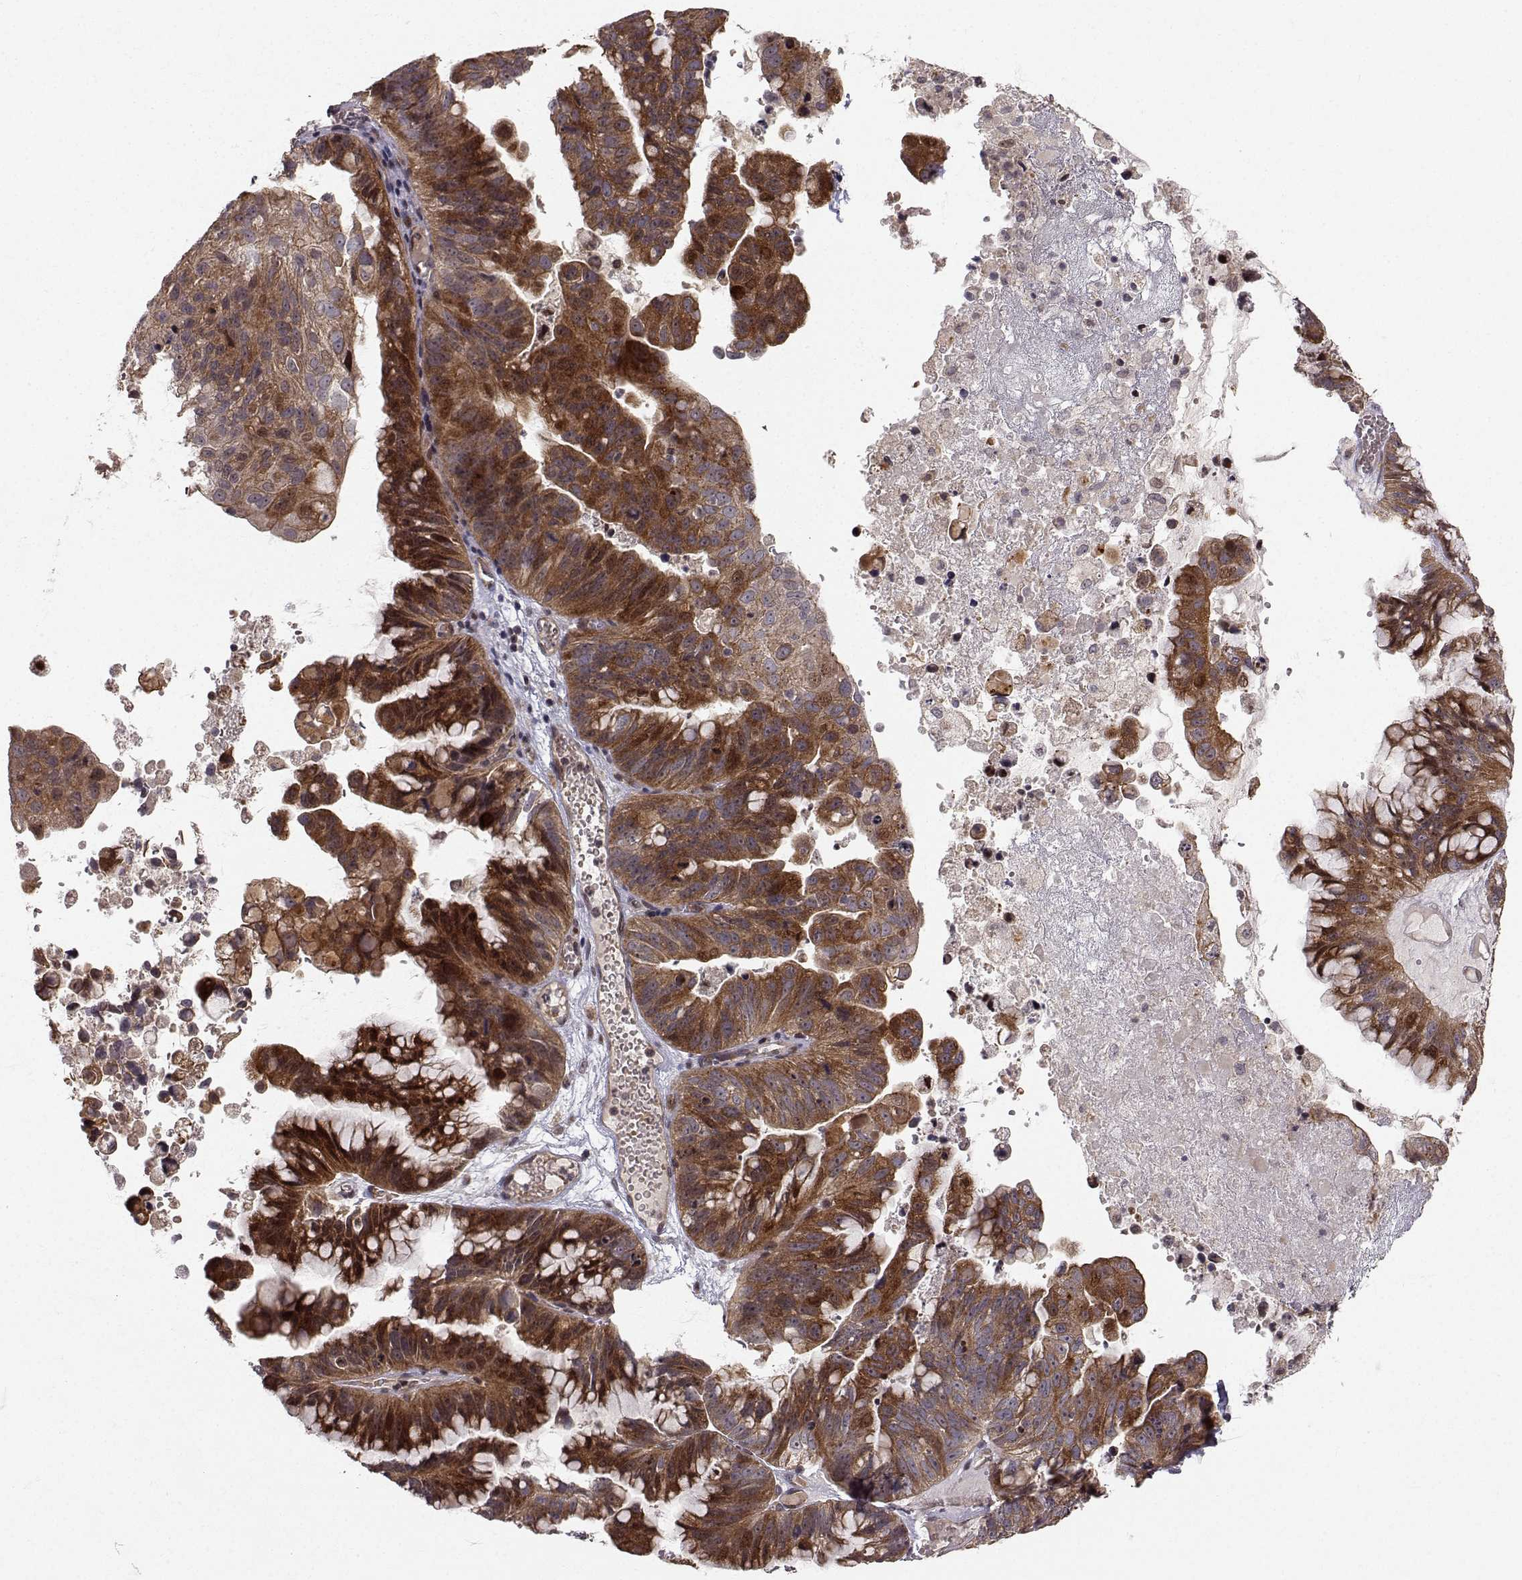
{"staining": {"intensity": "strong", "quantity": "25%-75%", "location": "cytoplasmic/membranous"}, "tissue": "ovarian cancer", "cell_type": "Tumor cells", "image_type": "cancer", "snomed": [{"axis": "morphology", "description": "Cystadenocarcinoma, mucinous, NOS"}, {"axis": "topography", "description": "Ovary"}], "caption": "Human ovarian cancer (mucinous cystadenocarcinoma) stained with a brown dye reveals strong cytoplasmic/membranous positive positivity in approximately 25%-75% of tumor cells.", "gene": "APC", "patient": {"sex": "female", "age": 76}}